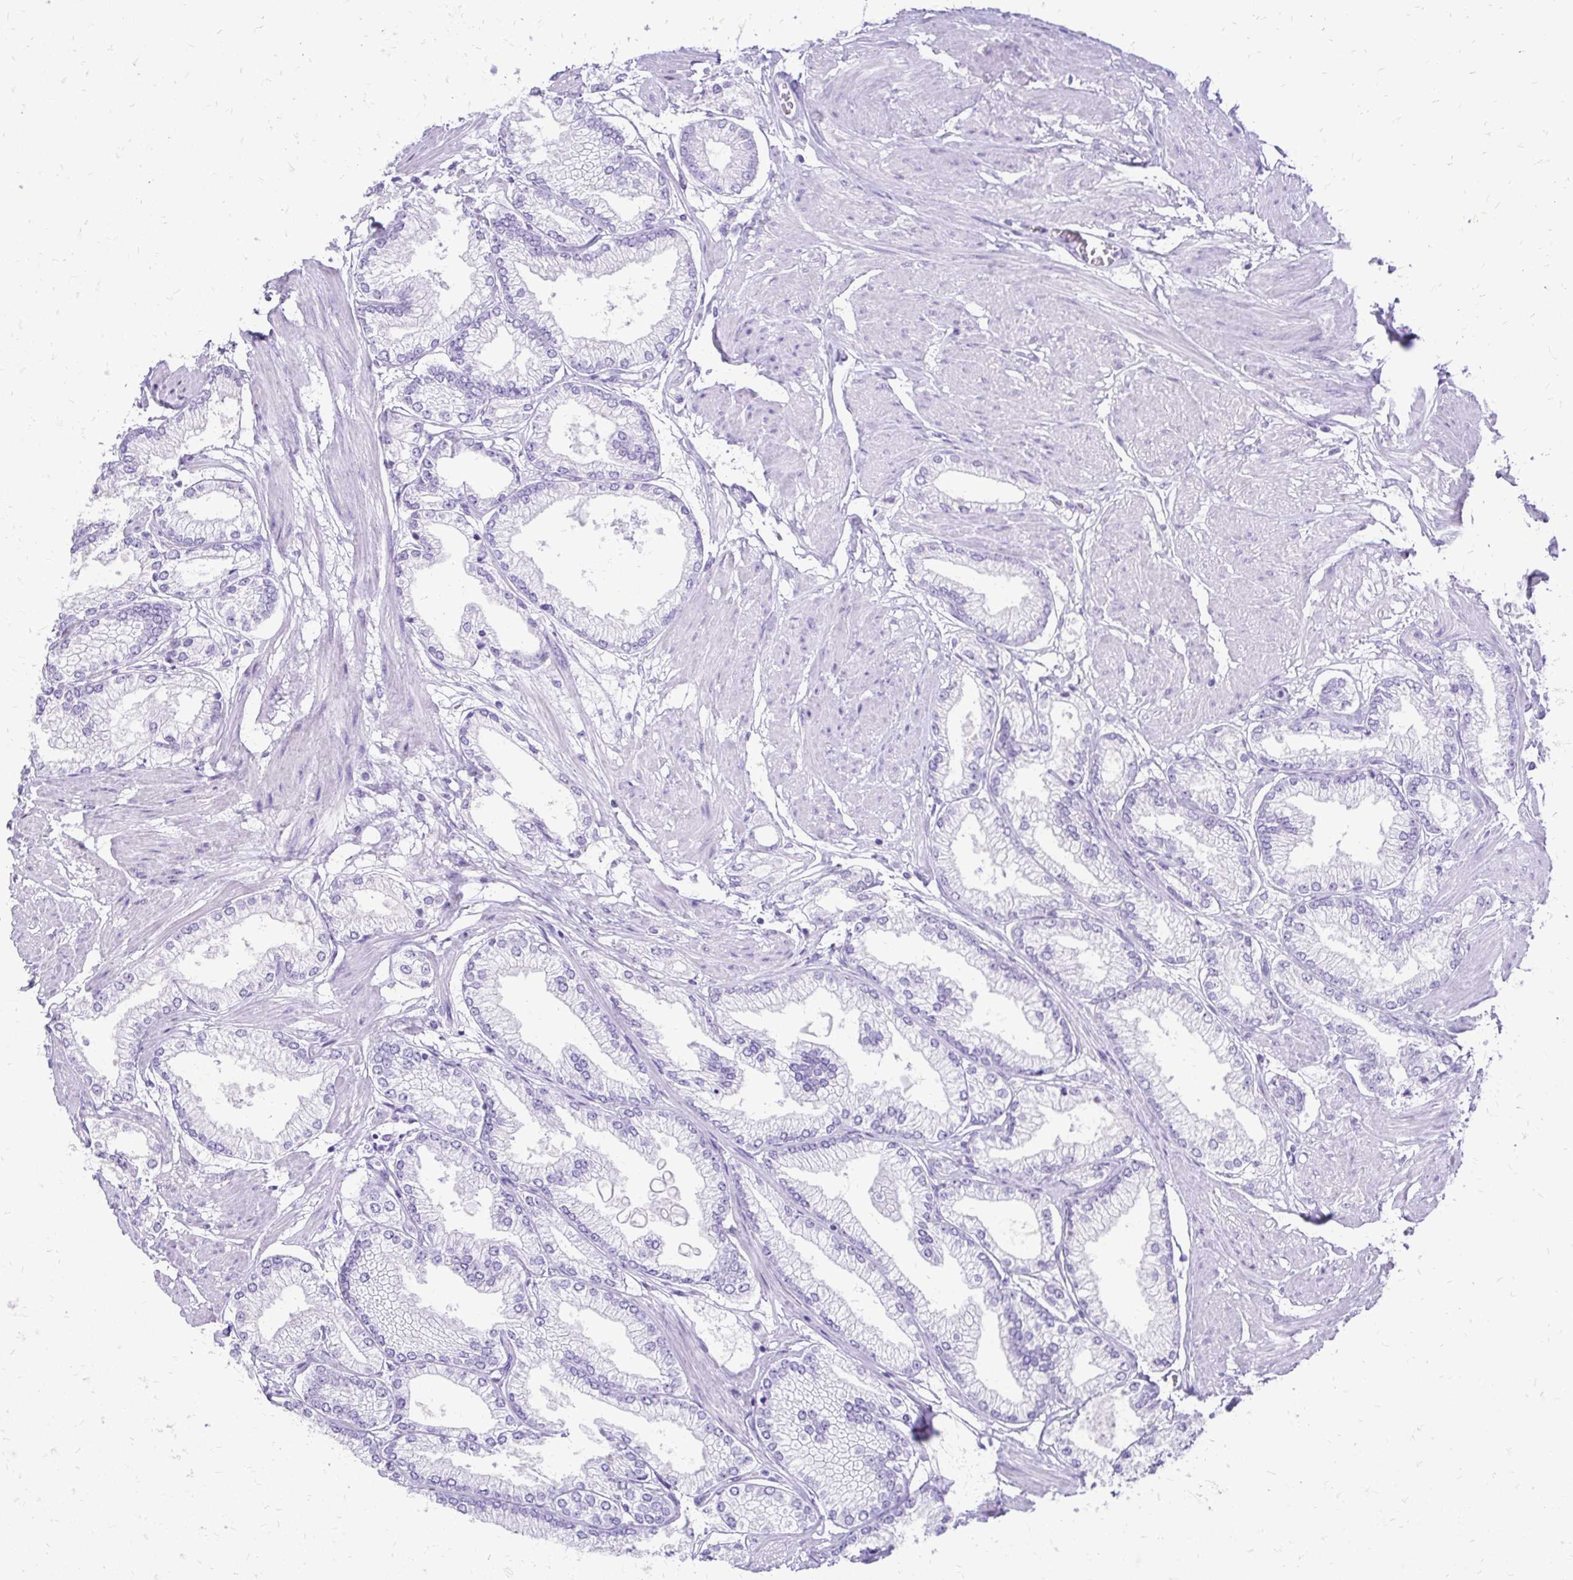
{"staining": {"intensity": "negative", "quantity": "none", "location": "none"}, "tissue": "prostate cancer", "cell_type": "Tumor cells", "image_type": "cancer", "snomed": [{"axis": "morphology", "description": "Adenocarcinoma, High grade"}, {"axis": "topography", "description": "Prostate"}], "caption": "Immunohistochemistry photomicrograph of neoplastic tissue: human prostate adenocarcinoma (high-grade) stained with DAB (3,3'-diaminobenzidine) reveals no significant protein positivity in tumor cells.", "gene": "SLC32A1", "patient": {"sex": "male", "age": 68}}